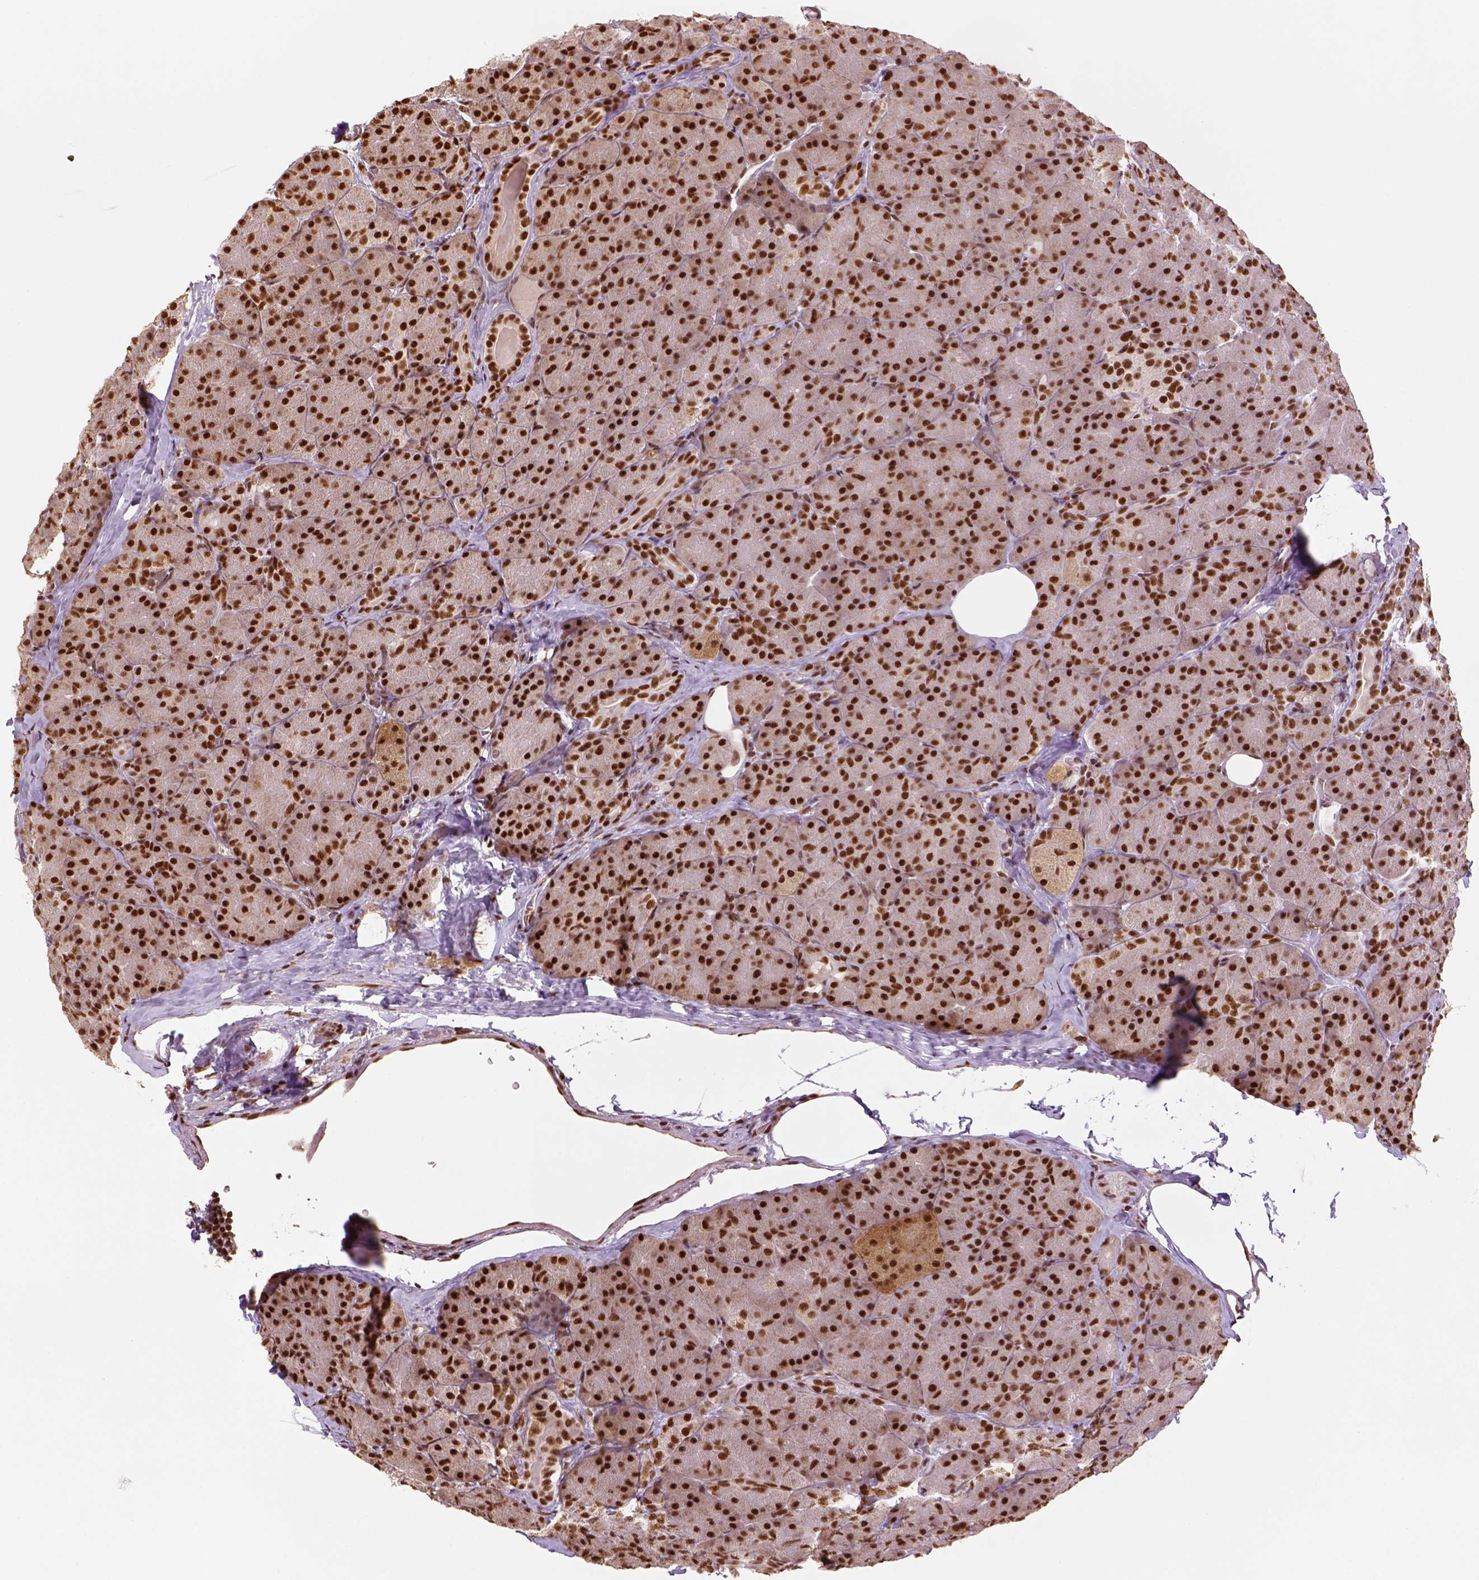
{"staining": {"intensity": "strong", "quantity": ">75%", "location": "nuclear"}, "tissue": "pancreas", "cell_type": "Exocrine glandular cells", "image_type": "normal", "snomed": [{"axis": "morphology", "description": "Normal tissue, NOS"}, {"axis": "topography", "description": "Pancreas"}], "caption": "IHC staining of normal pancreas, which exhibits high levels of strong nuclear expression in about >75% of exocrine glandular cells indicating strong nuclear protein positivity. The staining was performed using DAB (3,3'-diaminobenzidine) (brown) for protein detection and nuclei were counterstained in hematoxylin (blue).", "gene": "CCAR1", "patient": {"sex": "male", "age": 57}}